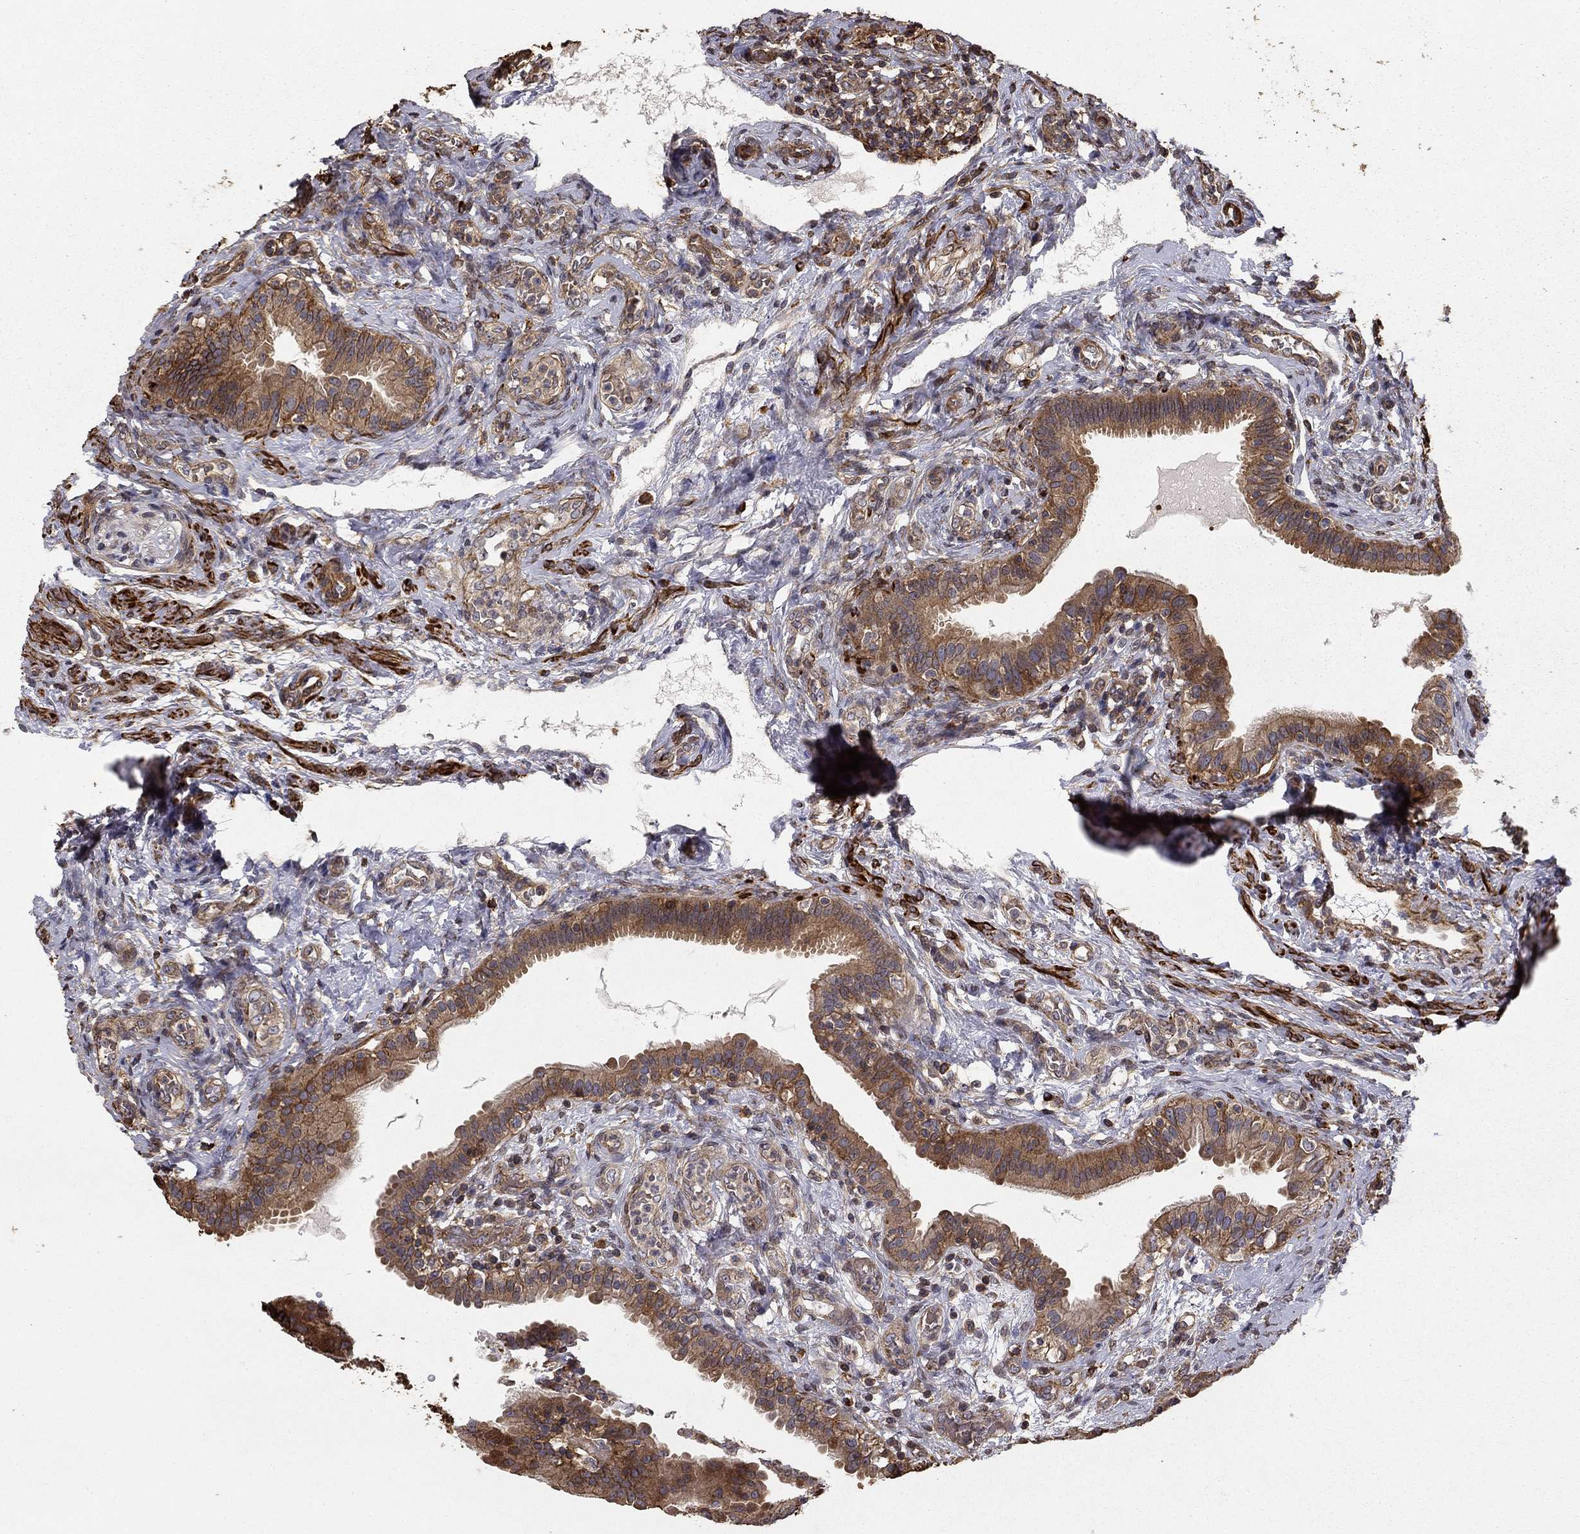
{"staining": {"intensity": "moderate", "quantity": "25%-75%", "location": "cytoplasmic/membranous"}, "tissue": "fallopian tube", "cell_type": "Glandular cells", "image_type": "normal", "snomed": [{"axis": "morphology", "description": "Normal tissue, NOS"}, {"axis": "topography", "description": "Fallopian tube"}, {"axis": "topography", "description": "Ovary"}], "caption": "Moderate cytoplasmic/membranous staining is seen in about 25%-75% of glandular cells in unremarkable fallopian tube. (Brightfield microscopy of DAB IHC at high magnification).", "gene": "HABP4", "patient": {"sex": "female", "age": 41}}